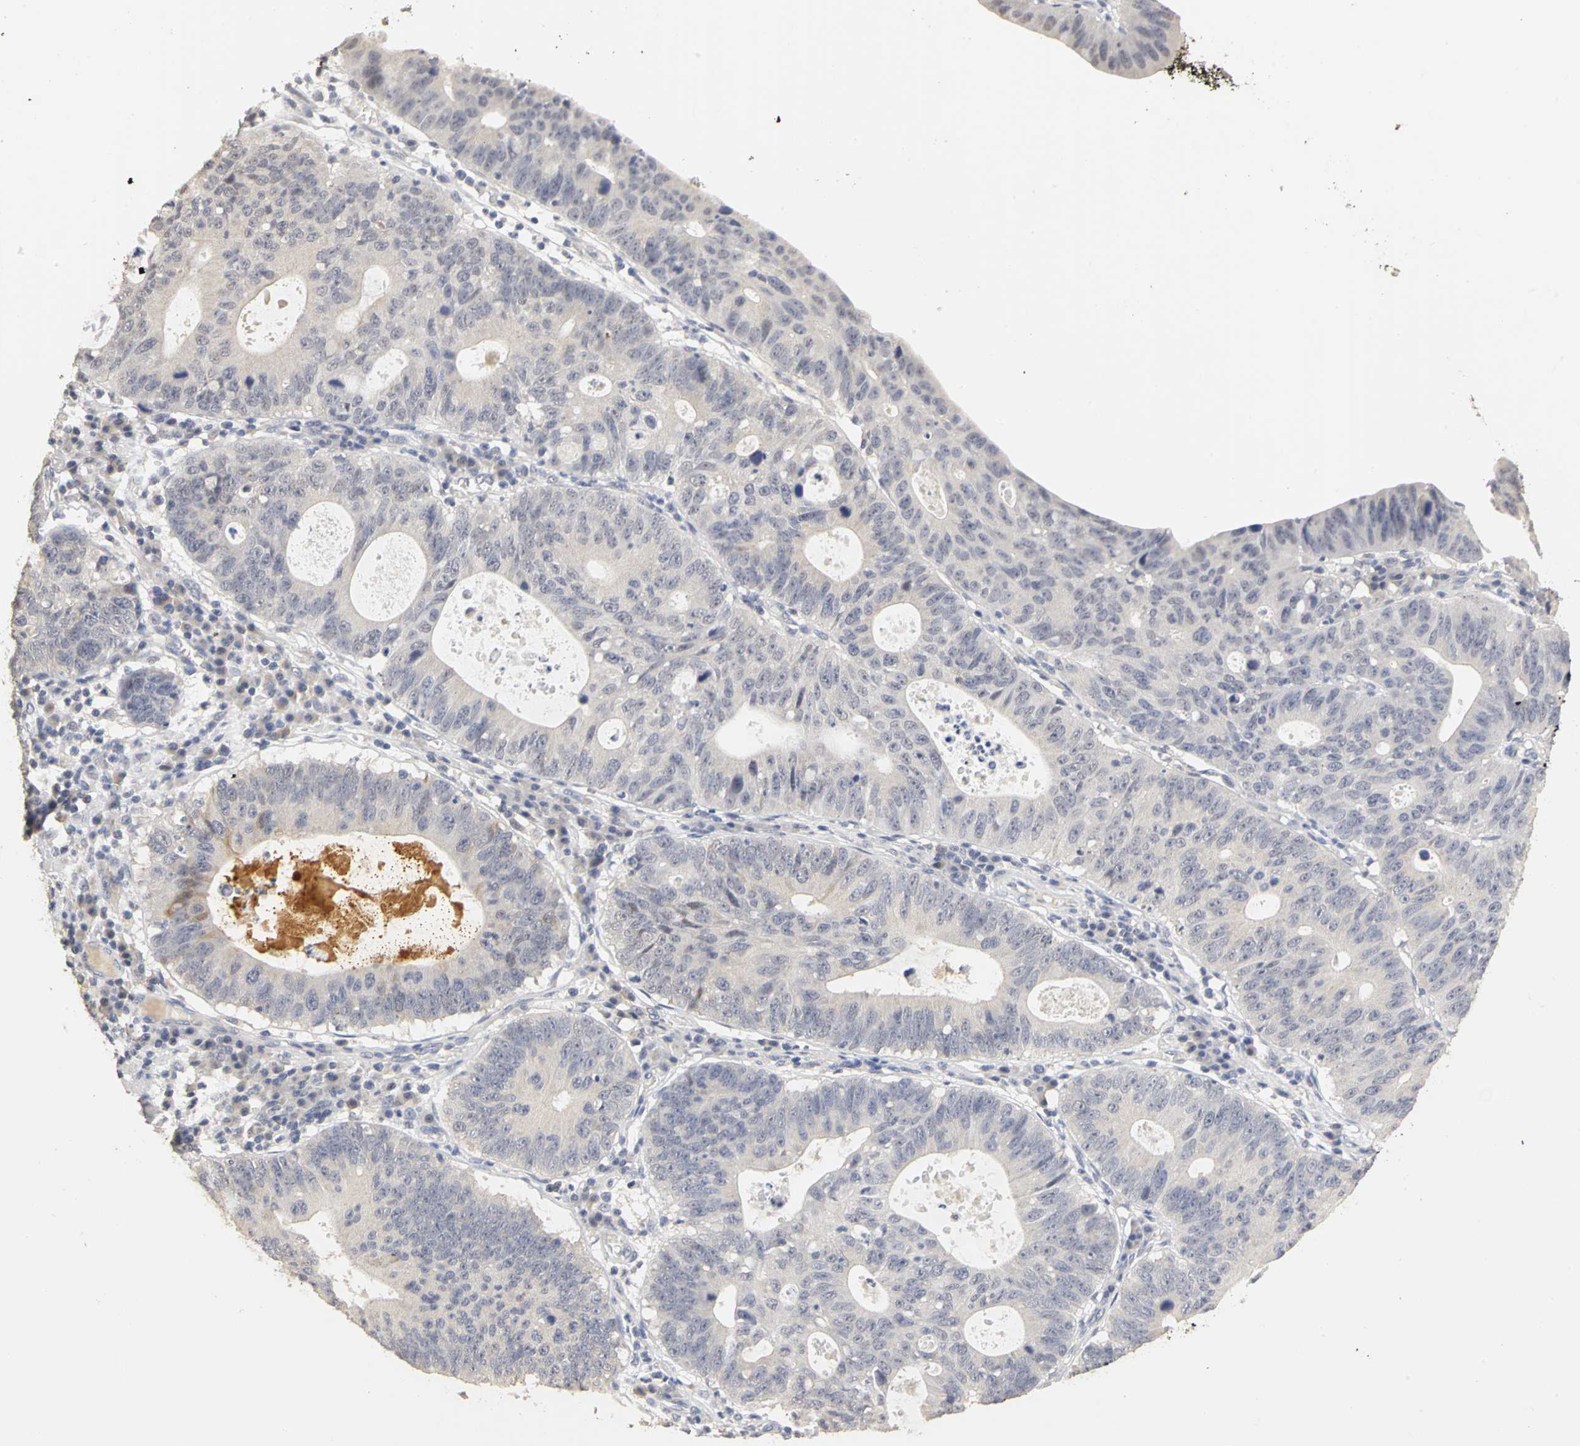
{"staining": {"intensity": "negative", "quantity": "none", "location": "none"}, "tissue": "stomach cancer", "cell_type": "Tumor cells", "image_type": "cancer", "snomed": [{"axis": "morphology", "description": "Adenocarcinoma, NOS"}, {"axis": "topography", "description": "Stomach"}], "caption": "The immunohistochemistry (IHC) image has no significant expression in tumor cells of stomach cancer (adenocarcinoma) tissue.", "gene": "PGR", "patient": {"sex": "male", "age": 59}}